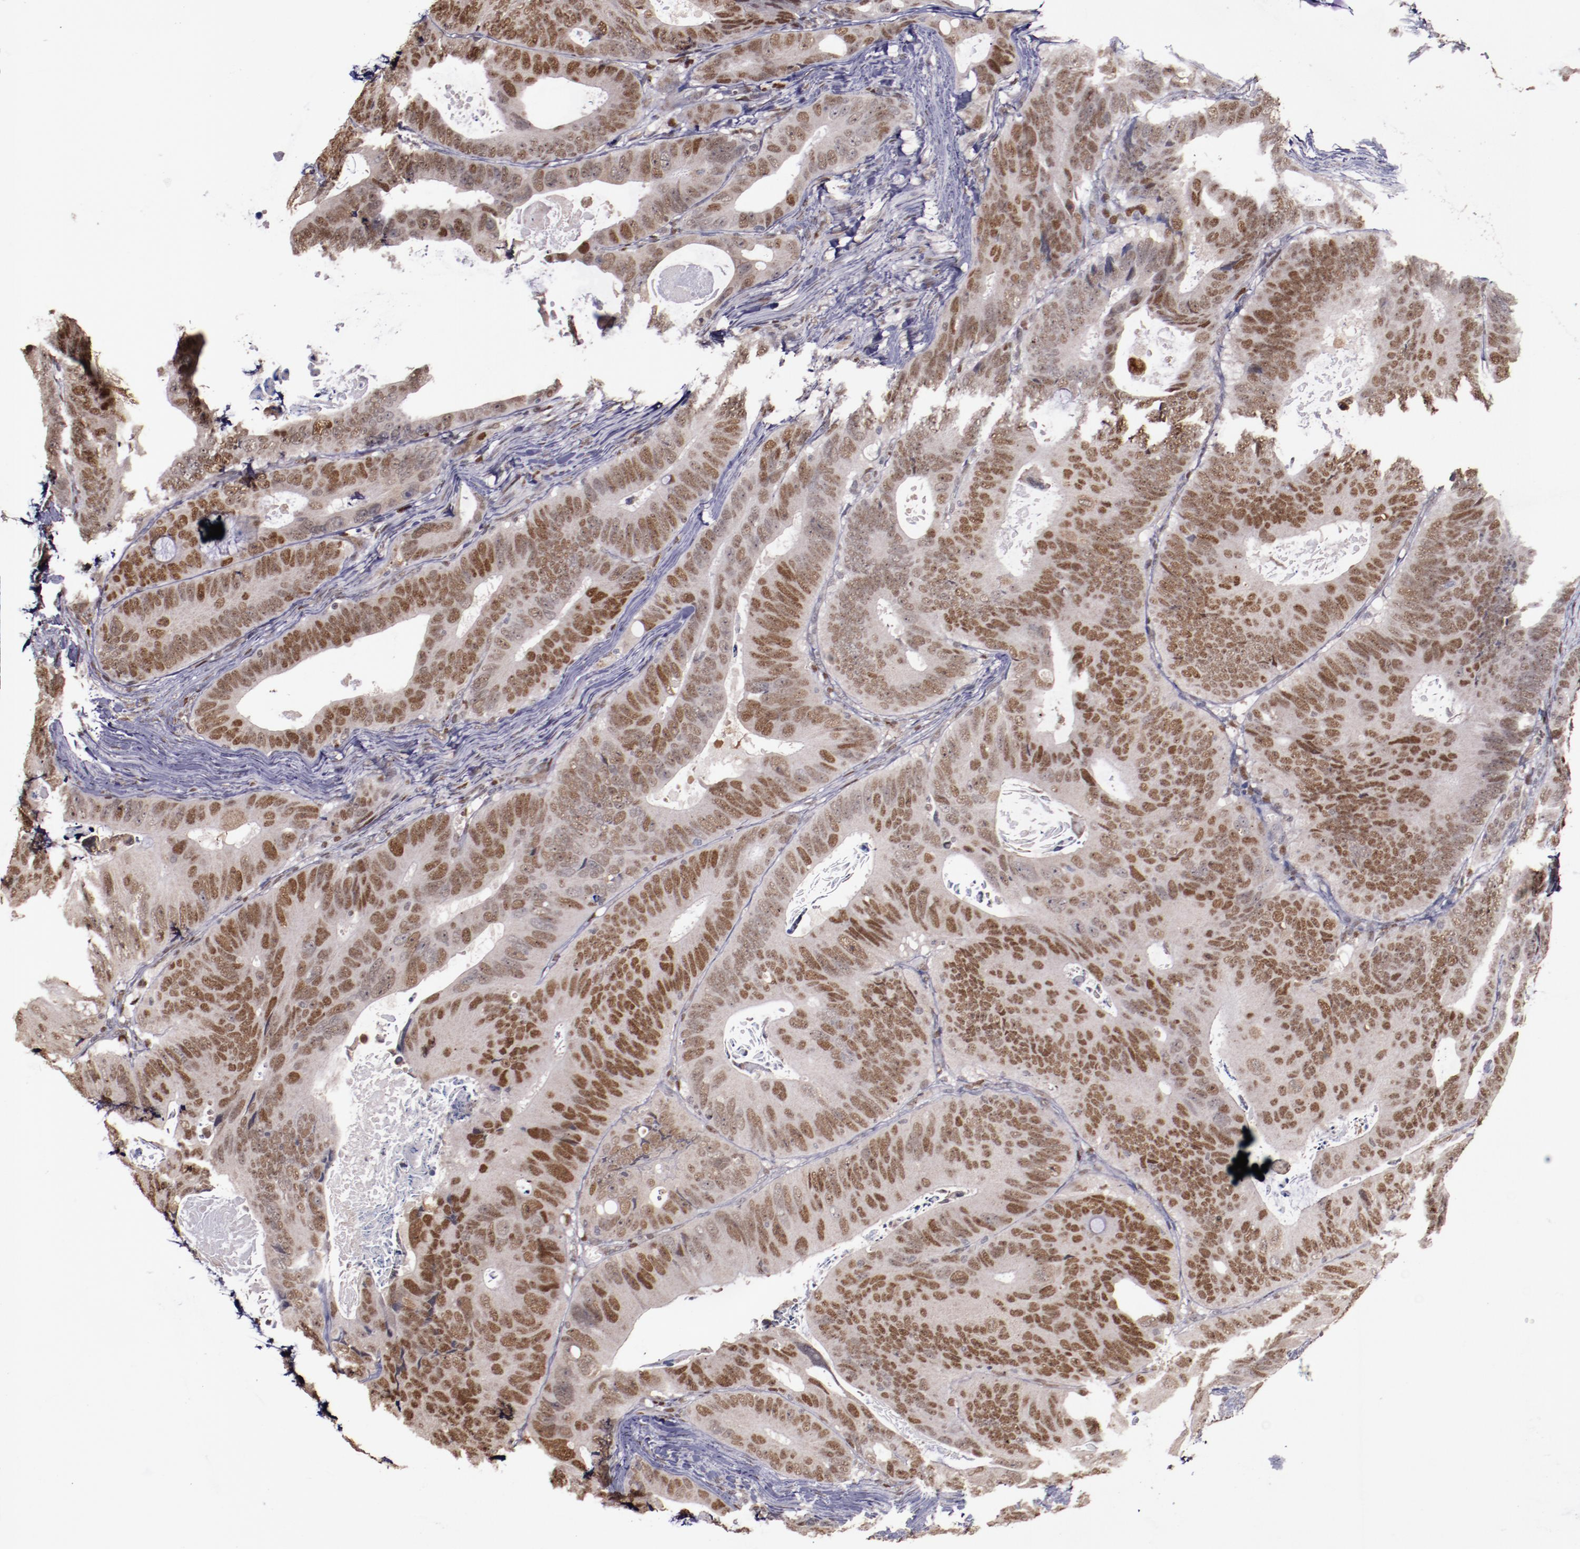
{"staining": {"intensity": "strong", "quantity": ">75%", "location": "nuclear"}, "tissue": "colorectal cancer", "cell_type": "Tumor cells", "image_type": "cancer", "snomed": [{"axis": "morphology", "description": "Adenocarcinoma, NOS"}, {"axis": "topography", "description": "Colon"}], "caption": "Protein staining of adenocarcinoma (colorectal) tissue reveals strong nuclear expression in approximately >75% of tumor cells. The staining was performed using DAB (3,3'-diaminobenzidine) to visualize the protein expression in brown, while the nuclei were stained in blue with hematoxylin (Magnification: 20x).", "gene": "CHEK2", "patient": {"sex": "female", "age": 55}}